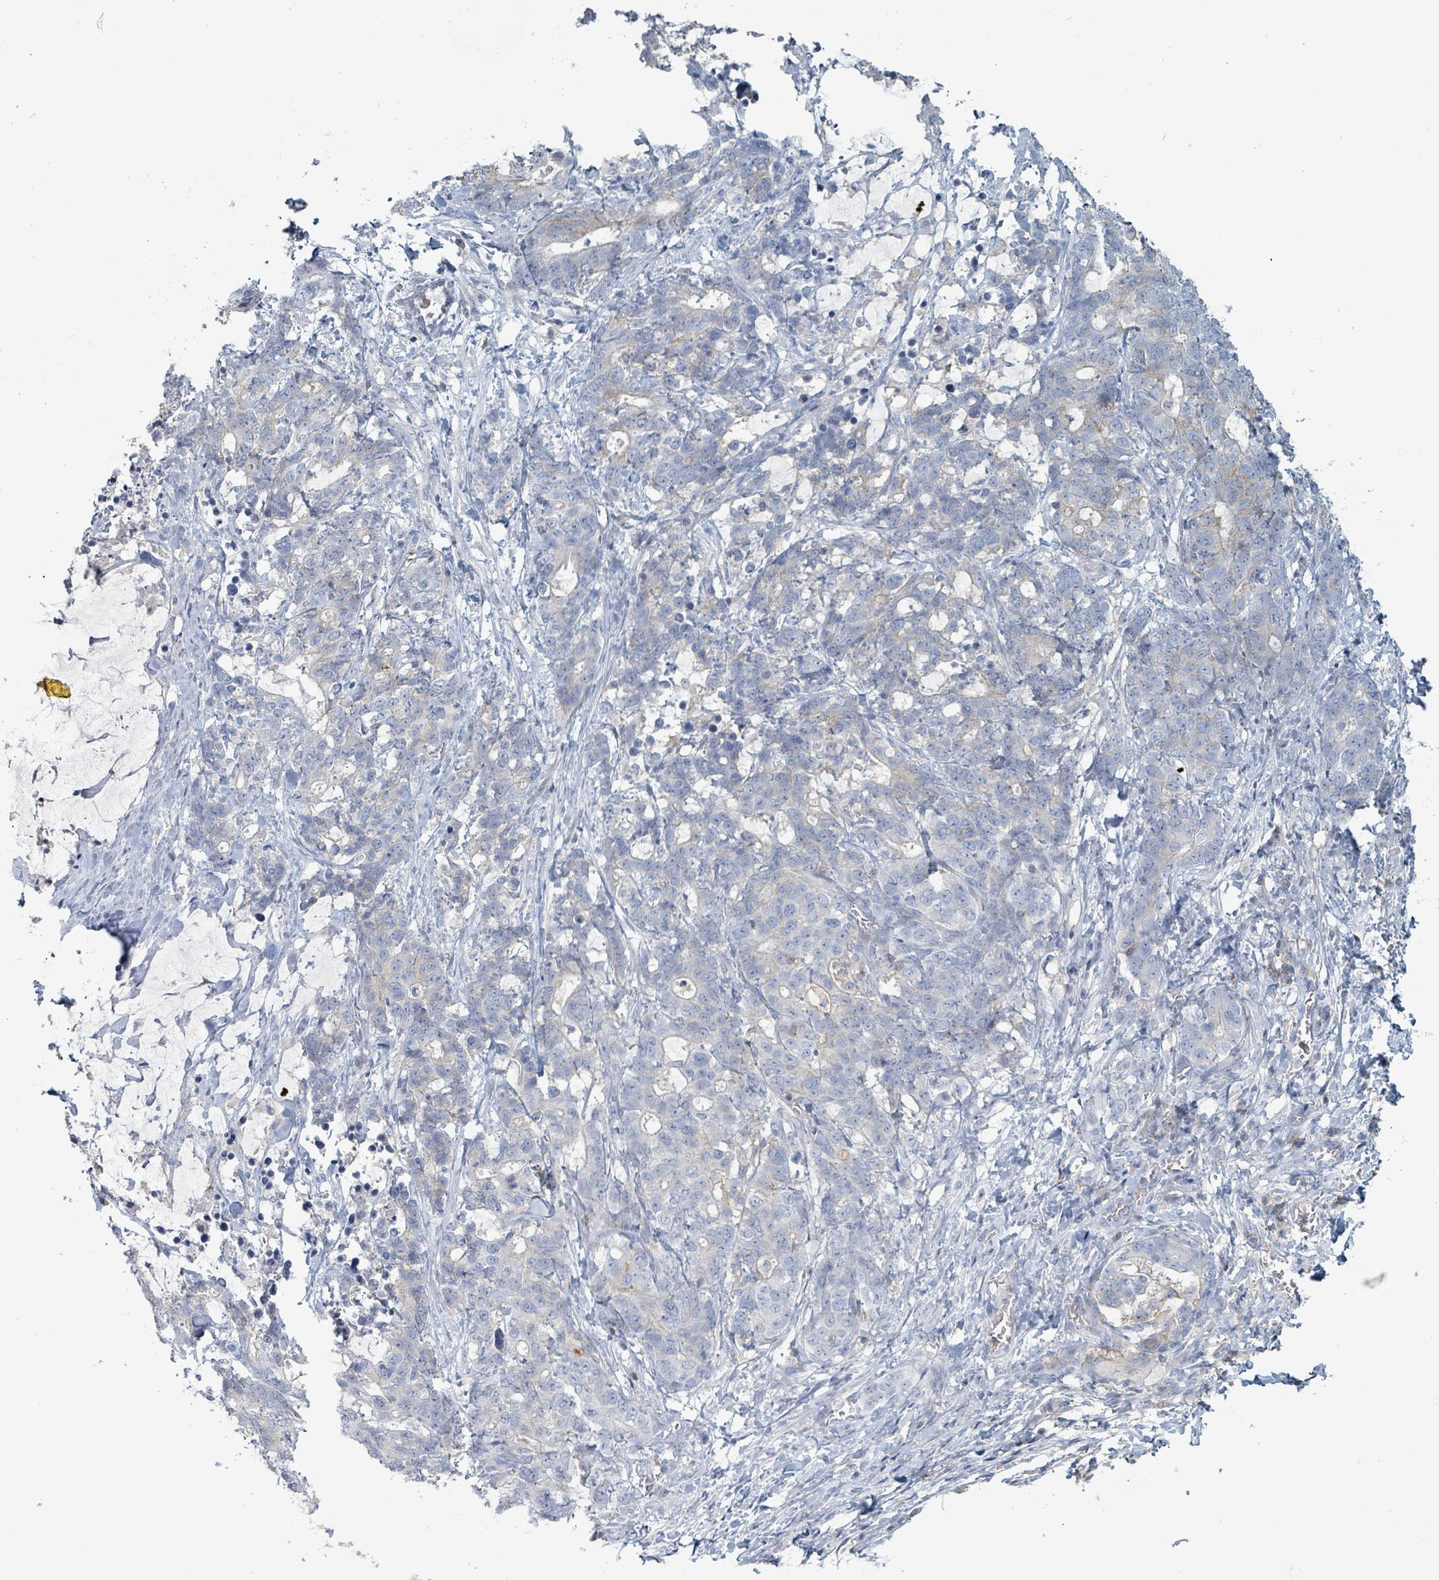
{"staining": {"intensity": "negative", "quantity": "none", "location": "none"}, "tissue": "stomach cancer", "cell_type": "Tumor cells", "image_type": "cancer", "snomed": [{"axis": "morphology", "description": "Normal tissue, NOS"}, {"axis": "morphology", "description": "Adenocarcinoma, NOS"}, {"axis": "topography", "description": "Stomach"}], "caption": "Tumor cells show no significant staining in stomach adenocarcinoma. Nuclei are stained in blue.", "gene": "TNFRSF14", "patient": {"sex": "female", "age": 64}}